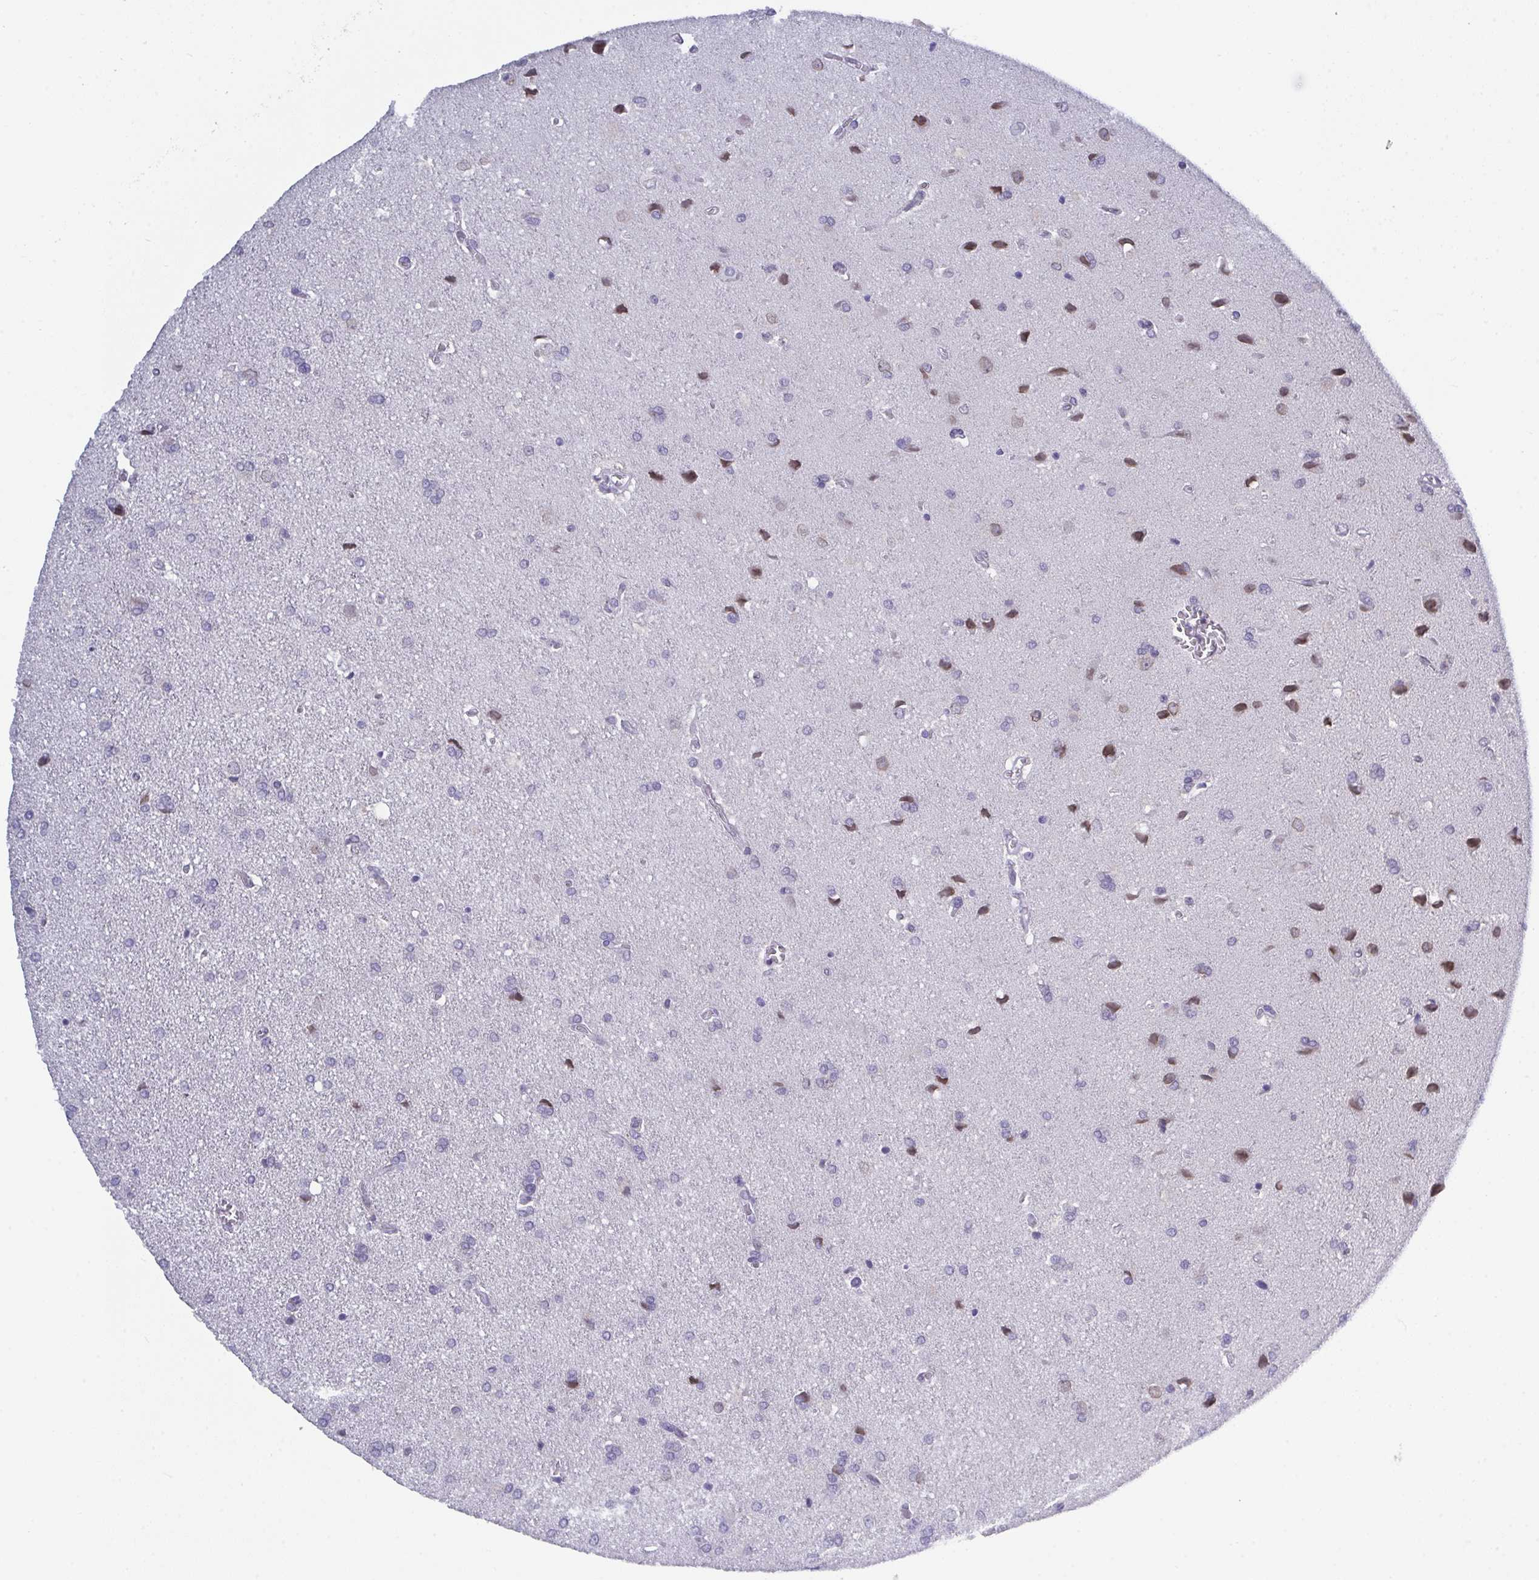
{"staining": {"intensity": "negative", "quantity": "none", "location": "none"}, "tissue": "glioma", "cell_type": "Tumor cells", "image_type": "cancer", "snomed": [{"axis": "morphology", "description": "Glioma, malignant, High grade"}, {"axis": "topography", "description": "Brain"}], "caption": "The image exhibits no significant expression in tumor cells of malignant high-grade glioma.", "gene": "BMAL2", "patient": {"sex": "male", "age": 68}}